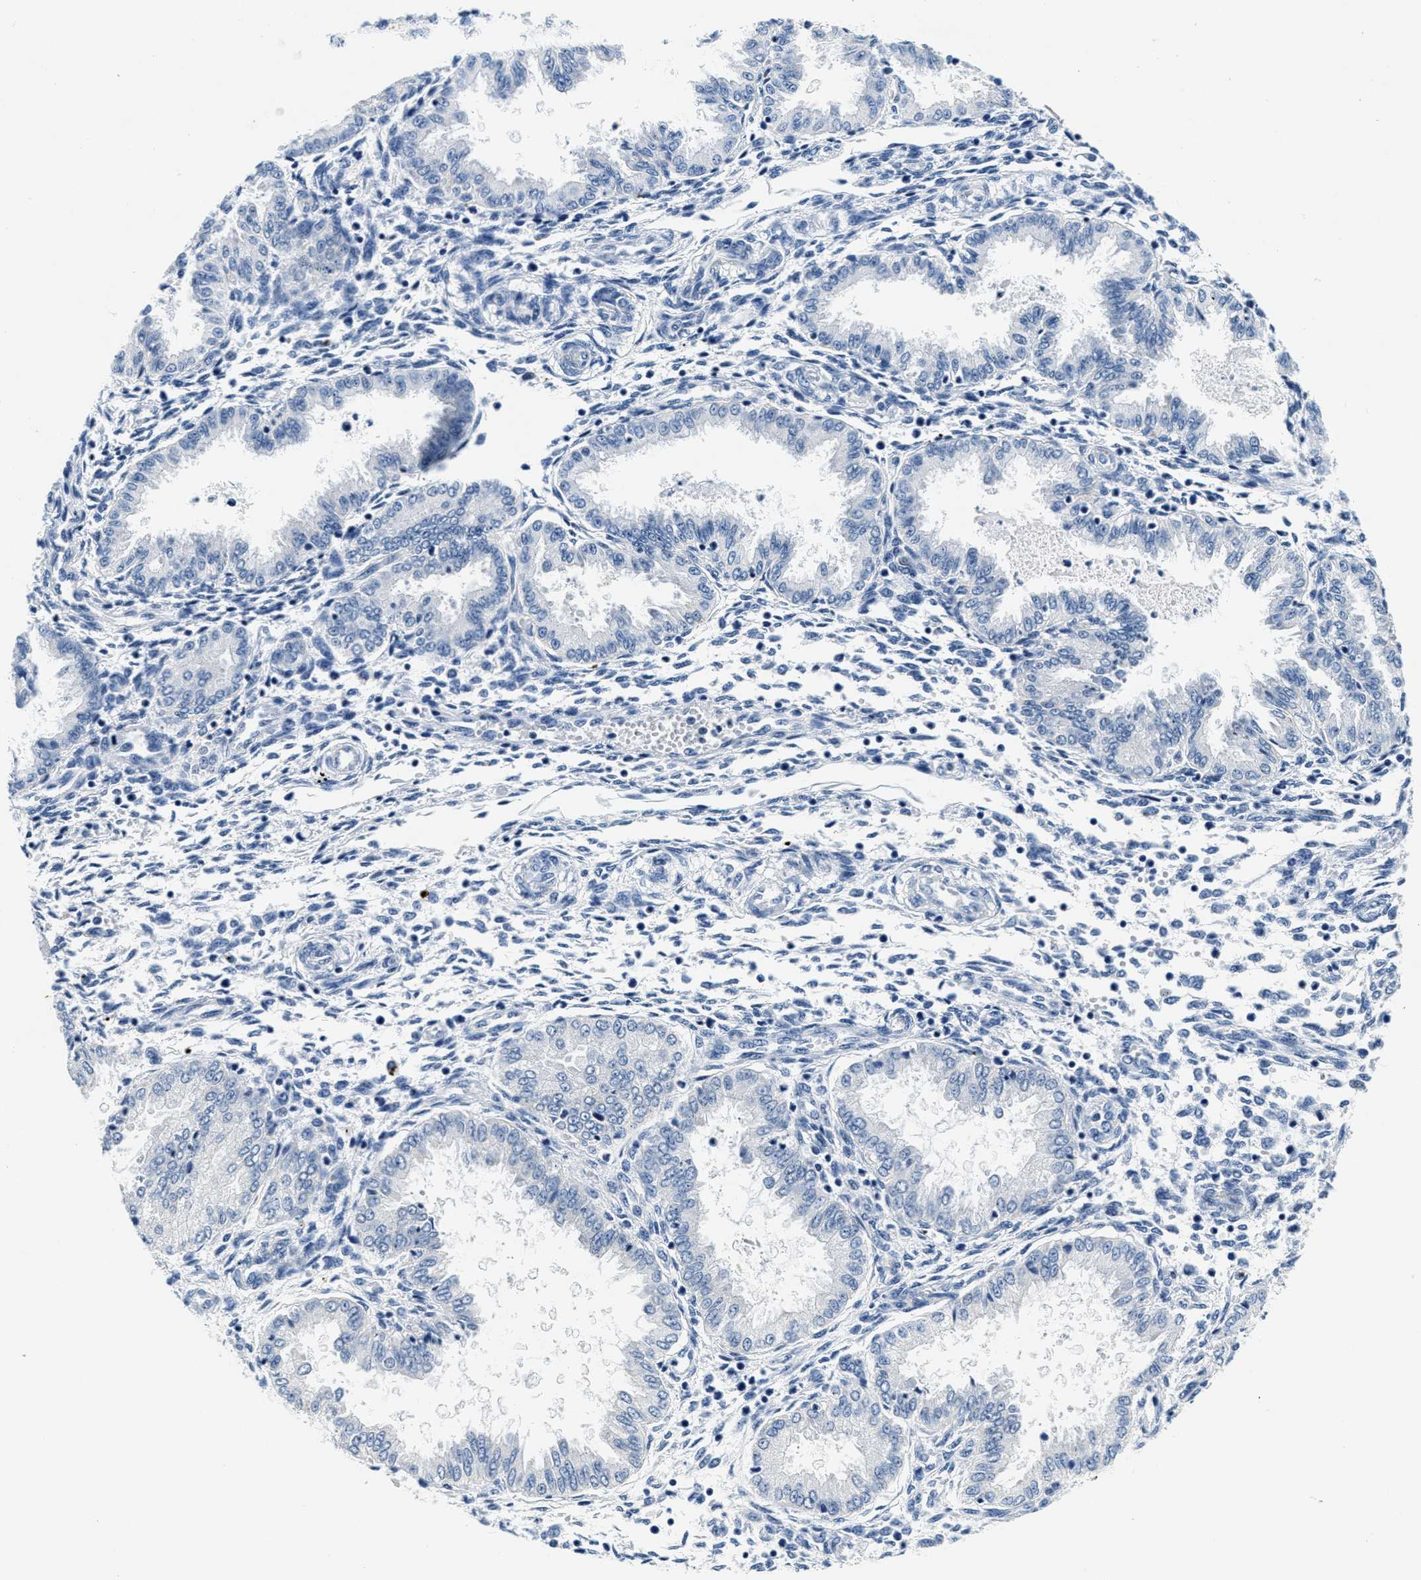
{"staining": {"intensity": "negative", "quantity": "none", "location": "none"}, "tissue": "endometrium", "cell_type": "Cells in endometrial stroma", "image_type": "normal", "snomed": [{"axis": "morphology", "description": "Normal tissue, NOS"}, {"axis": "topography", "description": "Endometrium"}], "caption": "Protein analysis of normal endometrium exhibits no significant positivity in cells in endometrial stroma. The staining is performed using DAB brown chromogen with nuclei counter-stained in using hematoxylin.", "gene": "HS3ST2", "patient": {"sex": "female", "age": 33}}